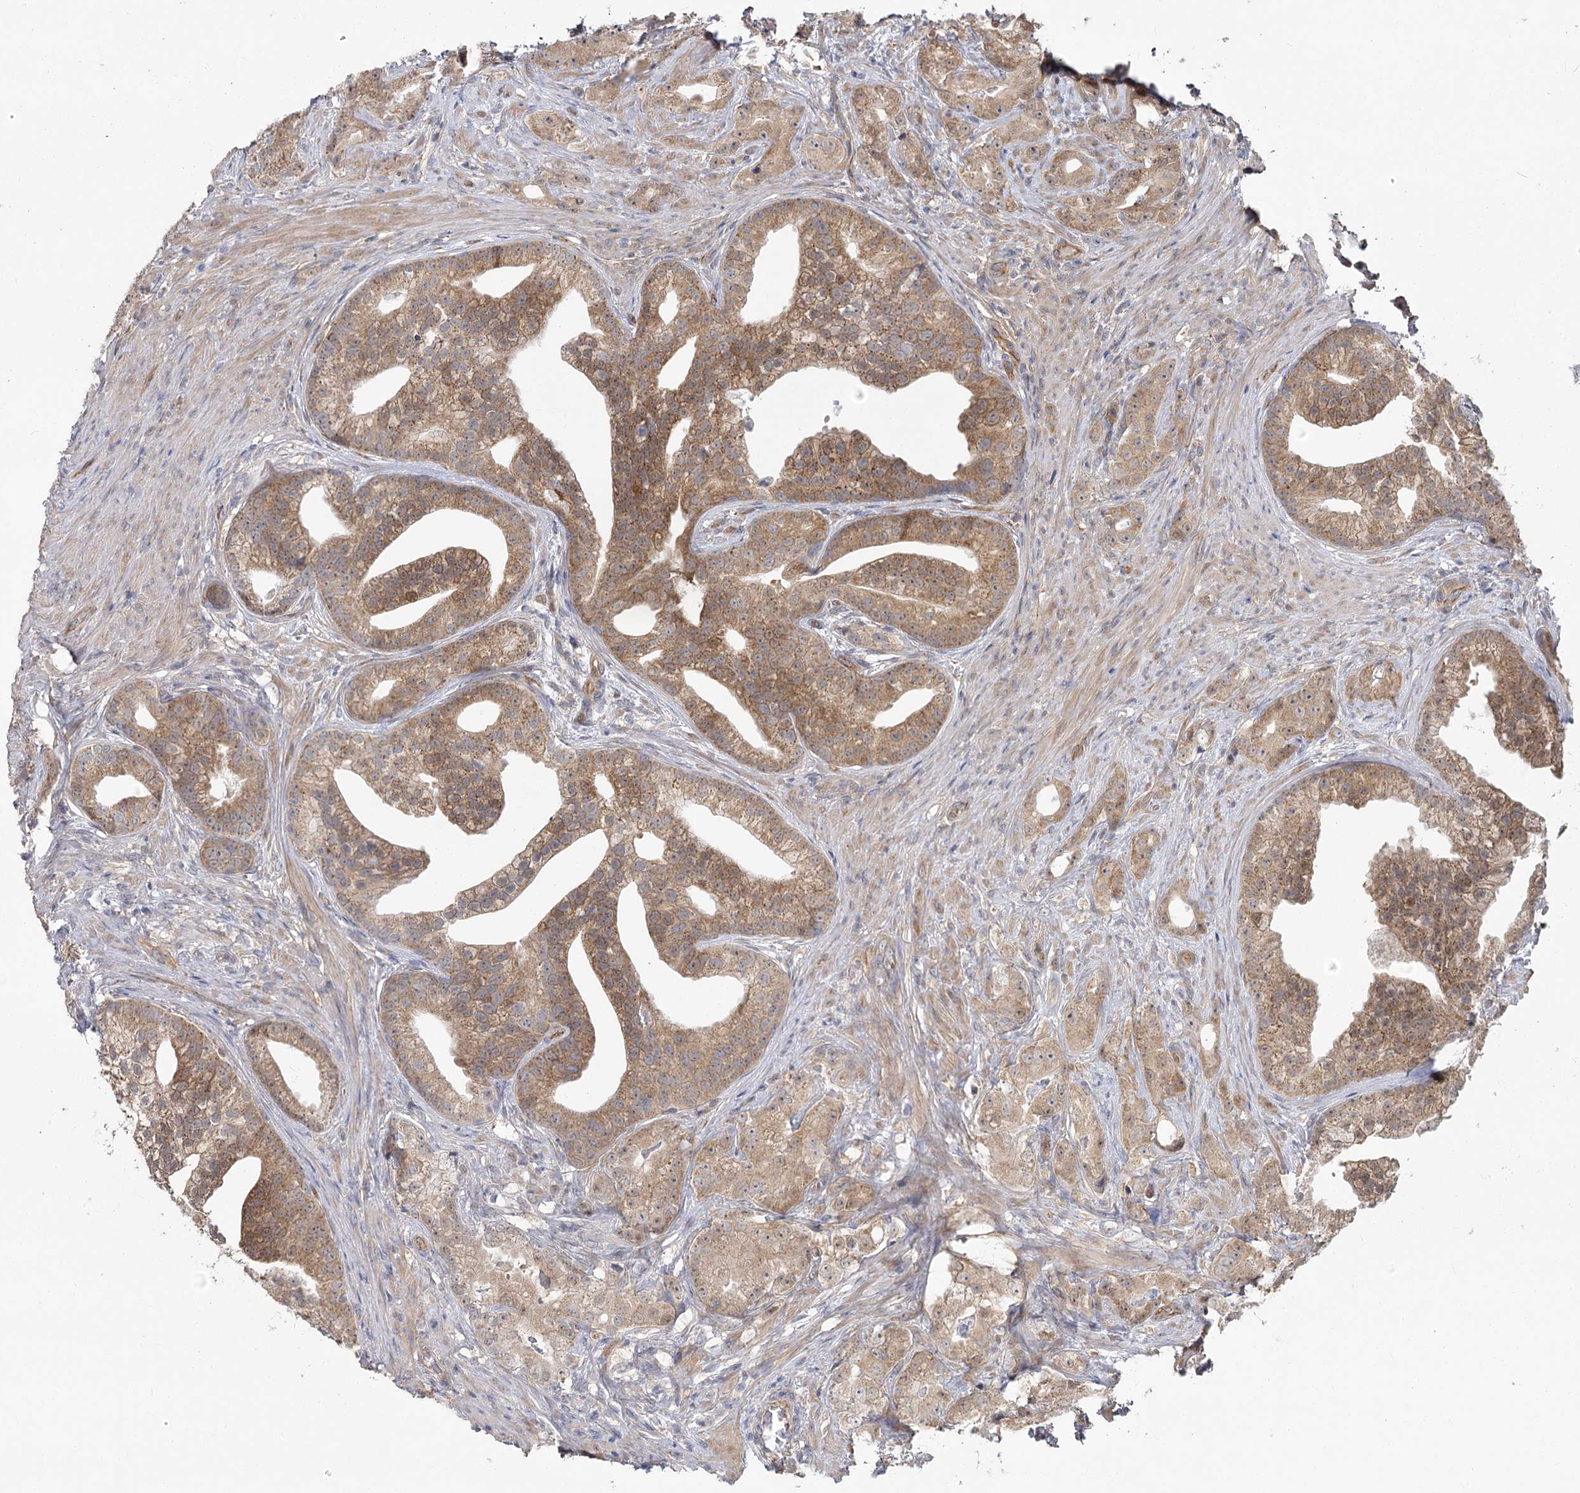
{"staining": {"intensity": "moderate", "quantity": ">75%", "location": "cytoplasmic/membranous"}, "tissue": "prostate cancer", "cell_type": "Tumor cells", "image_type": "cancer", "snomed": [{"axis": "morphology", "description": "Adenocarcinoma, Low grade"}, {"axis": "topography", "description": "Prostate"}], "caption": "Immunohistochemistry (IHC) image of neoplastic tissue: human adenocarcinoma (low-grade) (prostate) stained using immunohistochemistry (IHC) displays medium levels of moderate protein expression localized specifically in the cytoplasmic/membranous of tumor cells, appearing as a cytoplasmic/membranous brown color.", "gene": "TBC1D9B", "patient": {"sex": "male", "age": 71}}